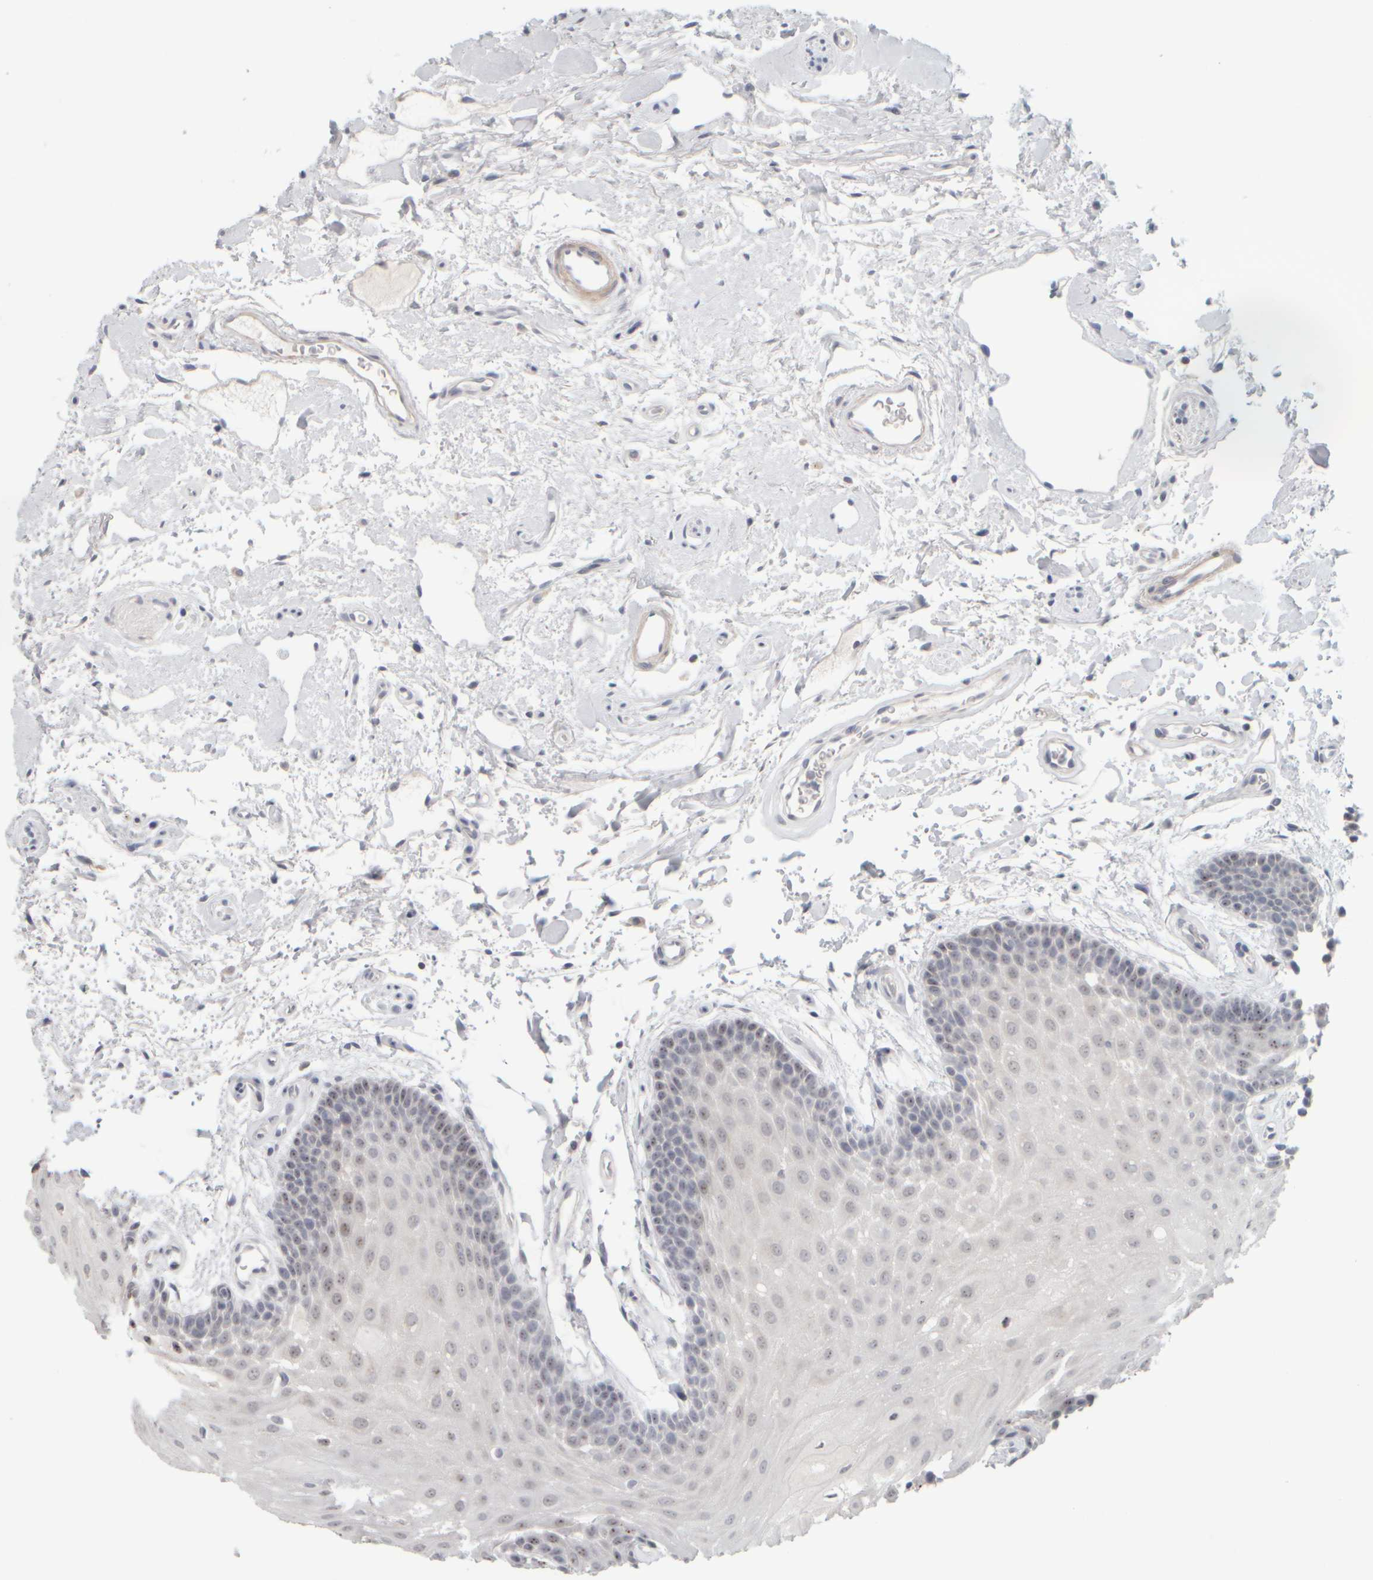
{"staining": {"intensity": "moderate", "quantity": "<25%", "location": "nuclear"}, "tissue": "oral mucosa", "cell_type": "Squamous epithelial cells", "image_type": "normal", "snomed": [{"axis": "morphology", "description": "Normal tissue, NOS"}, {"axis": "topography", "description": "Oral tissue"}], "caption": "The micrograph displays immunohistochemical staining of benign oral mucosa. There is moderate nuclear positivity is present in about <25% of squamous epithelial cells. (DAB = brown stain, brightfield microscopy at high magnification).", "gene": "DCXR", "patient": {"sex": "male", "age": 62}}